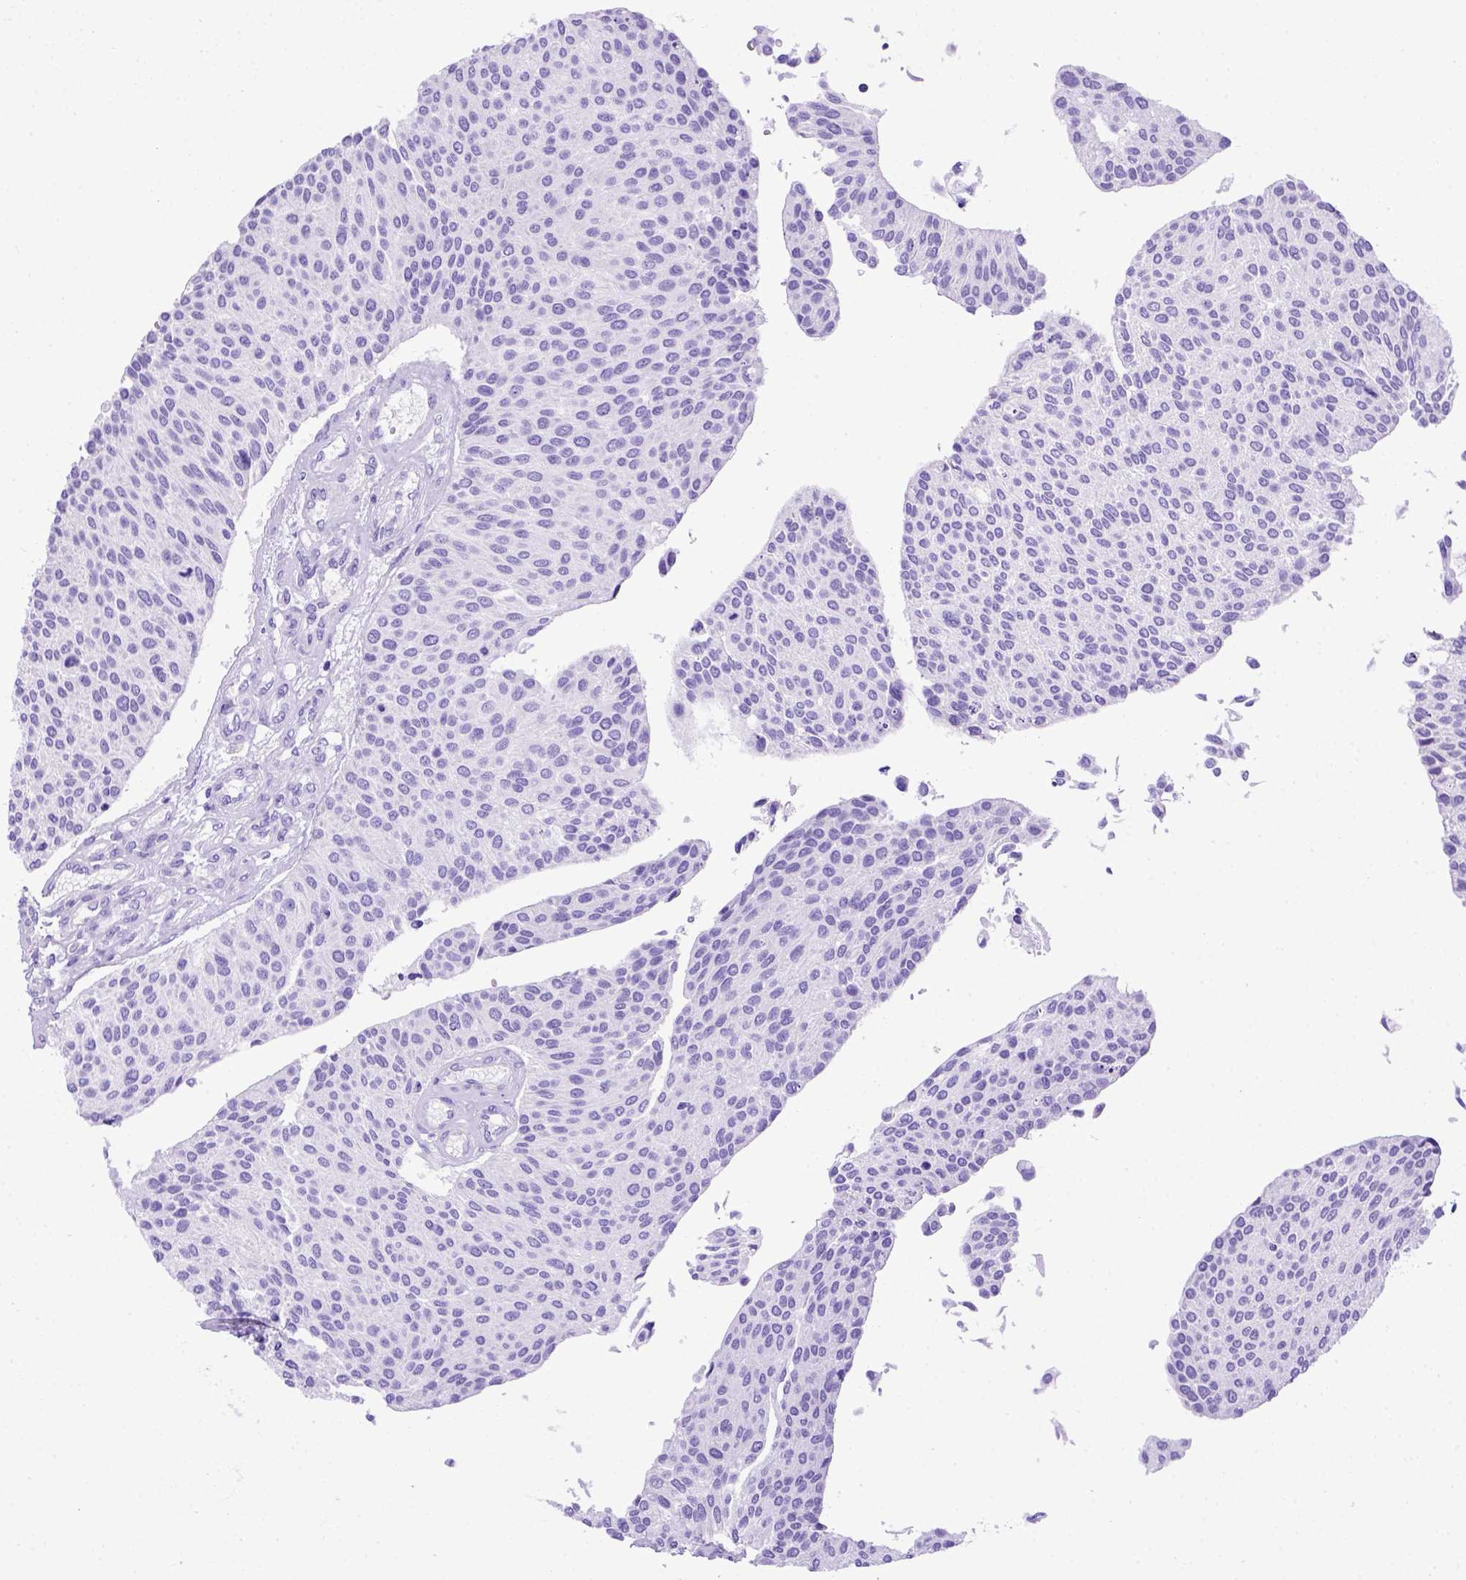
{"staining": {"intensity": "negative", "quantity": "none", "location": "none"}, "tissue": "urothelial cancer", "cell_type": "Tumor cells", "image_type": "cancer", "snomed": [{"axis": "morphology", "description": "Urothelial carcinoma, NOS"}, {"axis": "topography", "description": "Urinary bladder"}], "caption": "Immunohistochemical staining of urothelial cancer exhibits no significant expression in tumor cells. (Stains: DAB (3,3'-diaminobenzidine) immunohistochemistry with hematoxylin counter stain, Microscopy: brightfield microscopy at high magnification).", "gene": "MEOX2", "patient": {"sex": "male", "age": 55}}